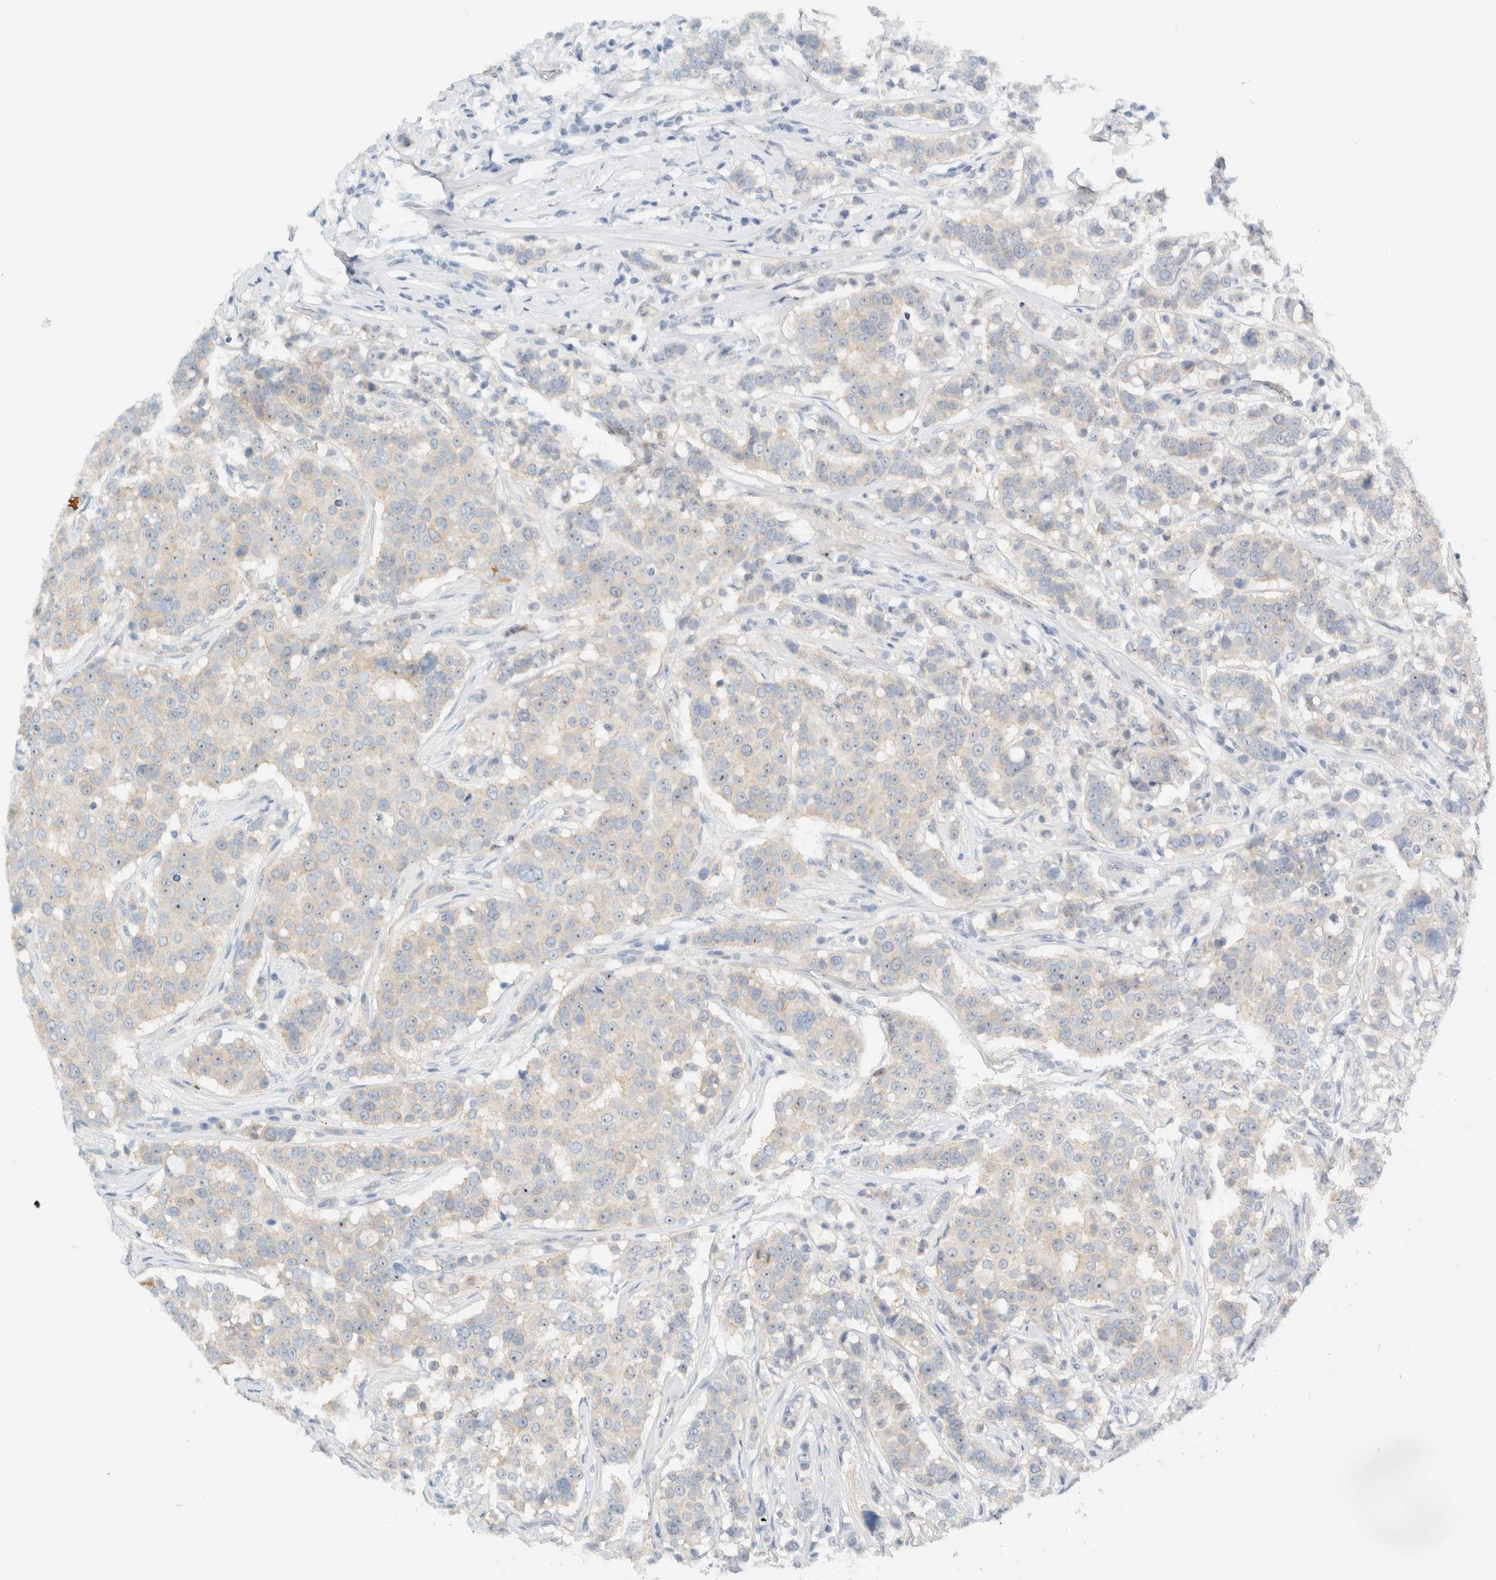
{"staining": {"intensity": "weak", "quantity": "25%-75%", "location": "cytoplasmic/membranous,nuclear"}, "tissue": "breast cancer", "cell_type": "Tumor cells", "image_type": "cancer", "snomed": [{"axis": "morphology", "description": "Duct carcinoma"}, {"axis": "topography", "description": "Breast"}], "caption": "Protein expression analysis of human invasive ductal carcinoma (breast) reveals weak cytoplasmic/membranous and nuclear staining in approximately 25%-75% of tumor cells. (brown staining indicates protein expression, while blue staining denotes nuclei).", "gene": "NDE1", "patient": {"sex": "female", "age": 27}}